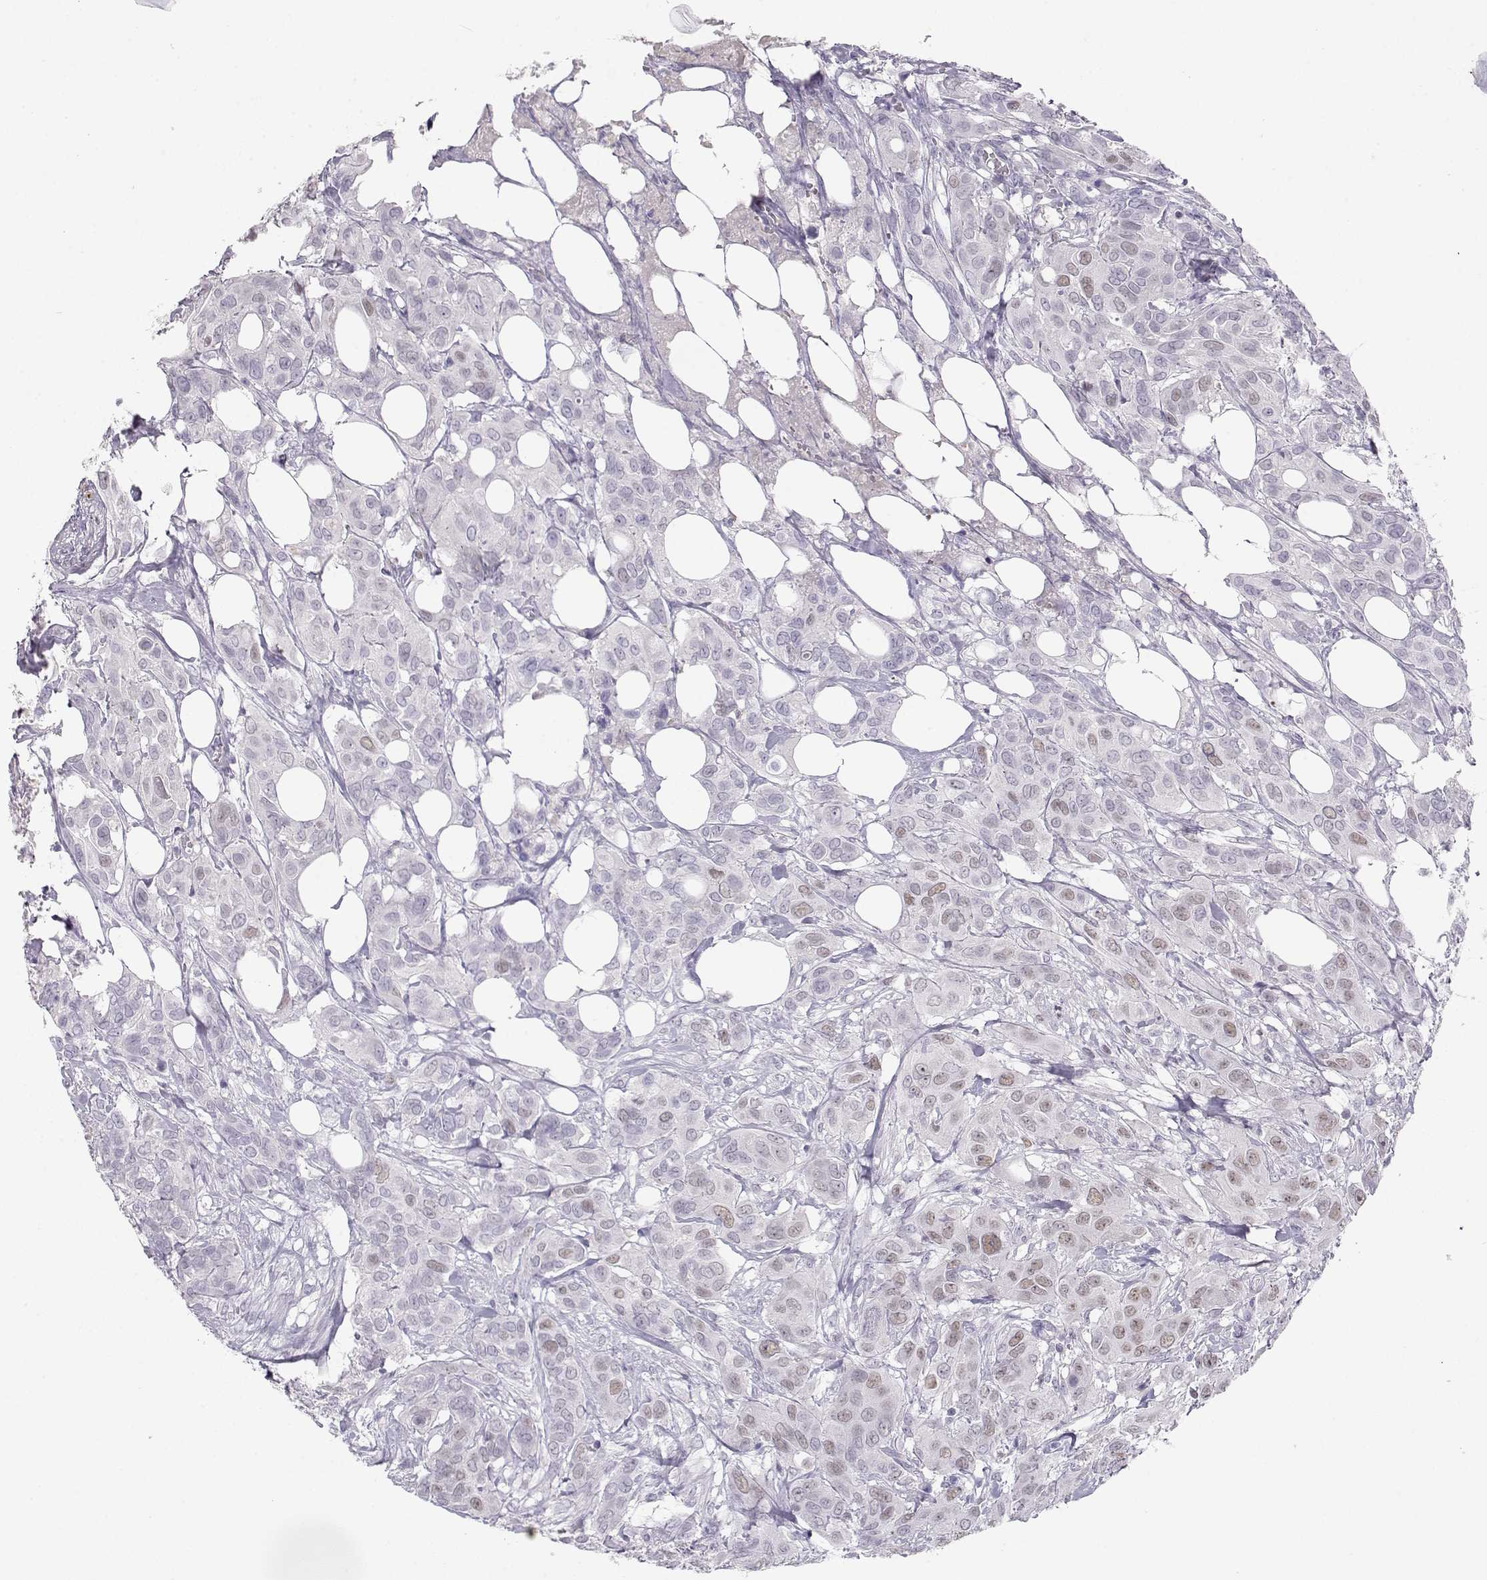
{"staining": {"intensity": "weak", "quantity": "<25%", "location": "nuclear"}, "tissue": "urothelial cancer", "cell_type": "Tumor cells", "image_type": "cancer", "snomed": [{"axis": "morphology", "description": "Urothelial carcinoma, NOS"}, {"axis": "morphology", "description": "Urothelial carcinoma, High grade"}, {"axis": "topography", "description": "Urinary bladder"}], "caption": "Immunohistochemistry (IHC) image of neoplastic tissue: urothelial cancer stained with DAB (3,3'-diaminobenzidine) demonstrates no significant protein expression in tumor cells.", "gene": "OPN5", "patient": {"sex": "male", "age": 63}}